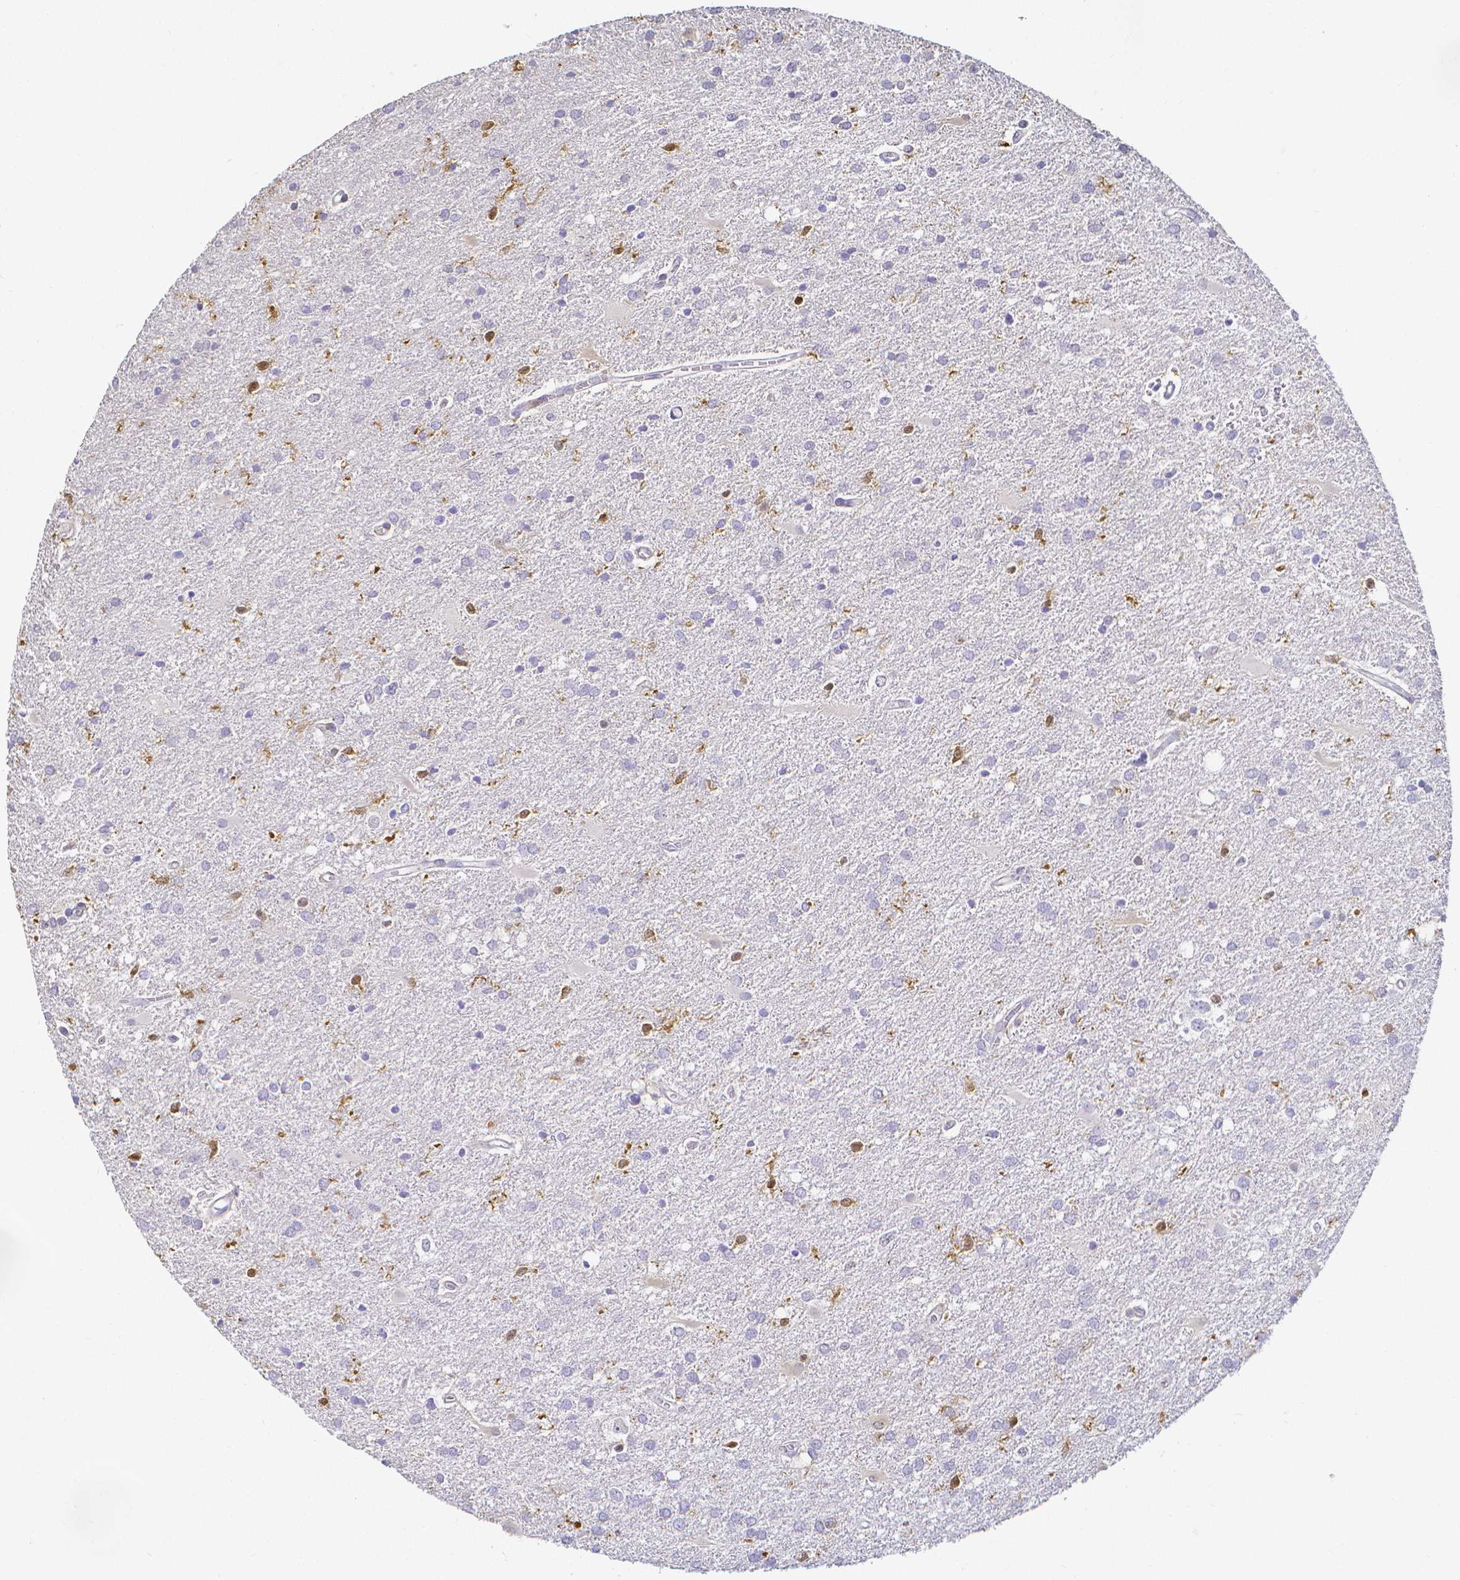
{"staining": {"intensity": "negative", "quantity": "none", "location": "none"}, "tissue": "glioma", "cell_type": "Tumor cells", "image_type": "cancer", "snomed": [{"axis": "morphology", "description": "Glioma, malignant, Low grade"}, {"axis": "topography", "description": "Brain"}], "caption": "High power microscopy image of an immunohistochemistry micrograph of glioma, revealing no significant staining in tumor cells.", "gene": "COTL1", "patient": {"sex": "male", "age": 66}}